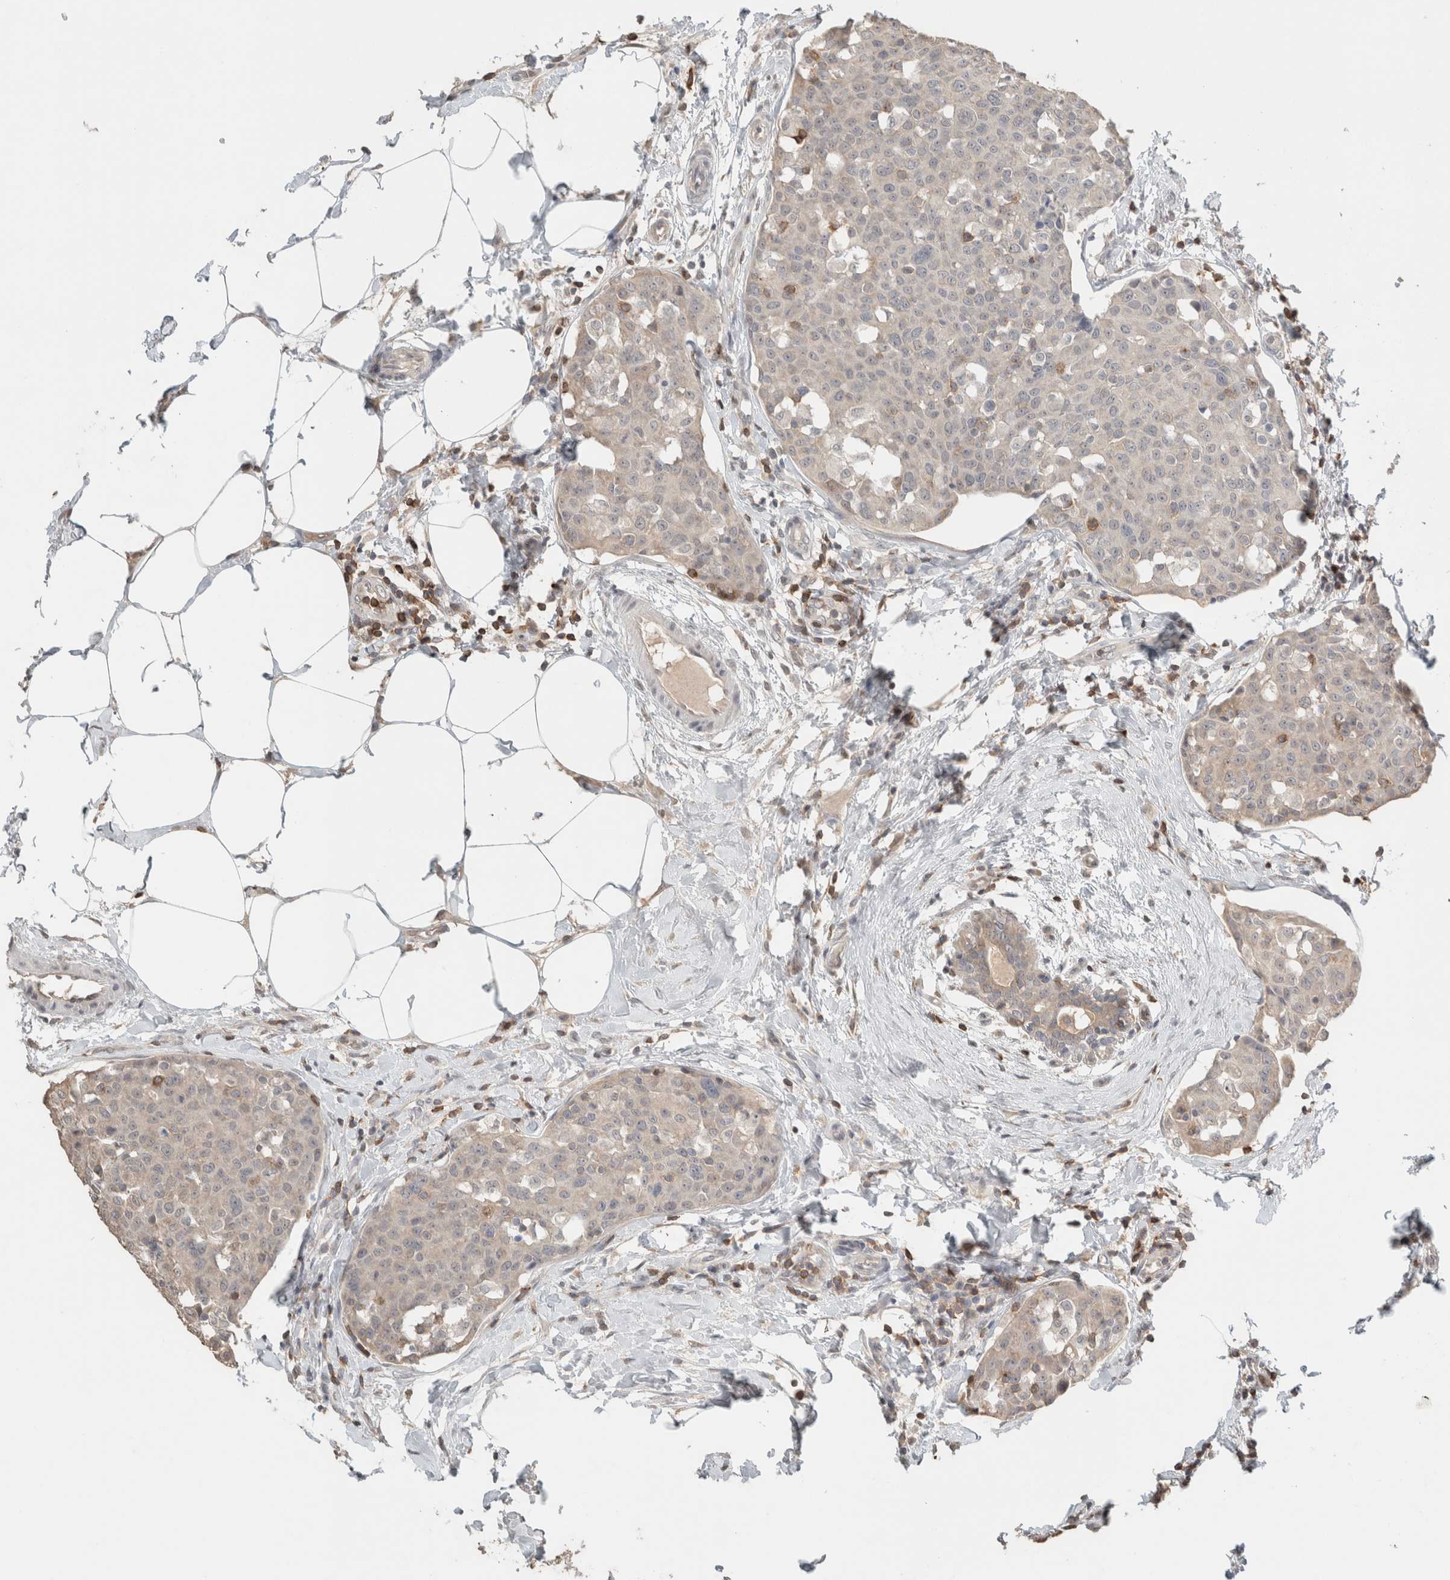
{"staining": {"intensity": "negative", "quantity": "none", "location": "none"}, "tissue": "breast cancer", "cell_type": "Tumor cells", "image_type": "cancer", "snomed": [{"axis": "morphology", "description": "Normal tissue, NOS"}, {"axis": "morphology", "description": "Duct carcinoma"}, {"axis": "topography", "description": "Breast"}], "caption": "A micrograph of breast cancer stained for a protein exhibits no brown staining in tumor cells.", "gene": "TRAT1", "patient": {"sex": "female", "age": 37}}